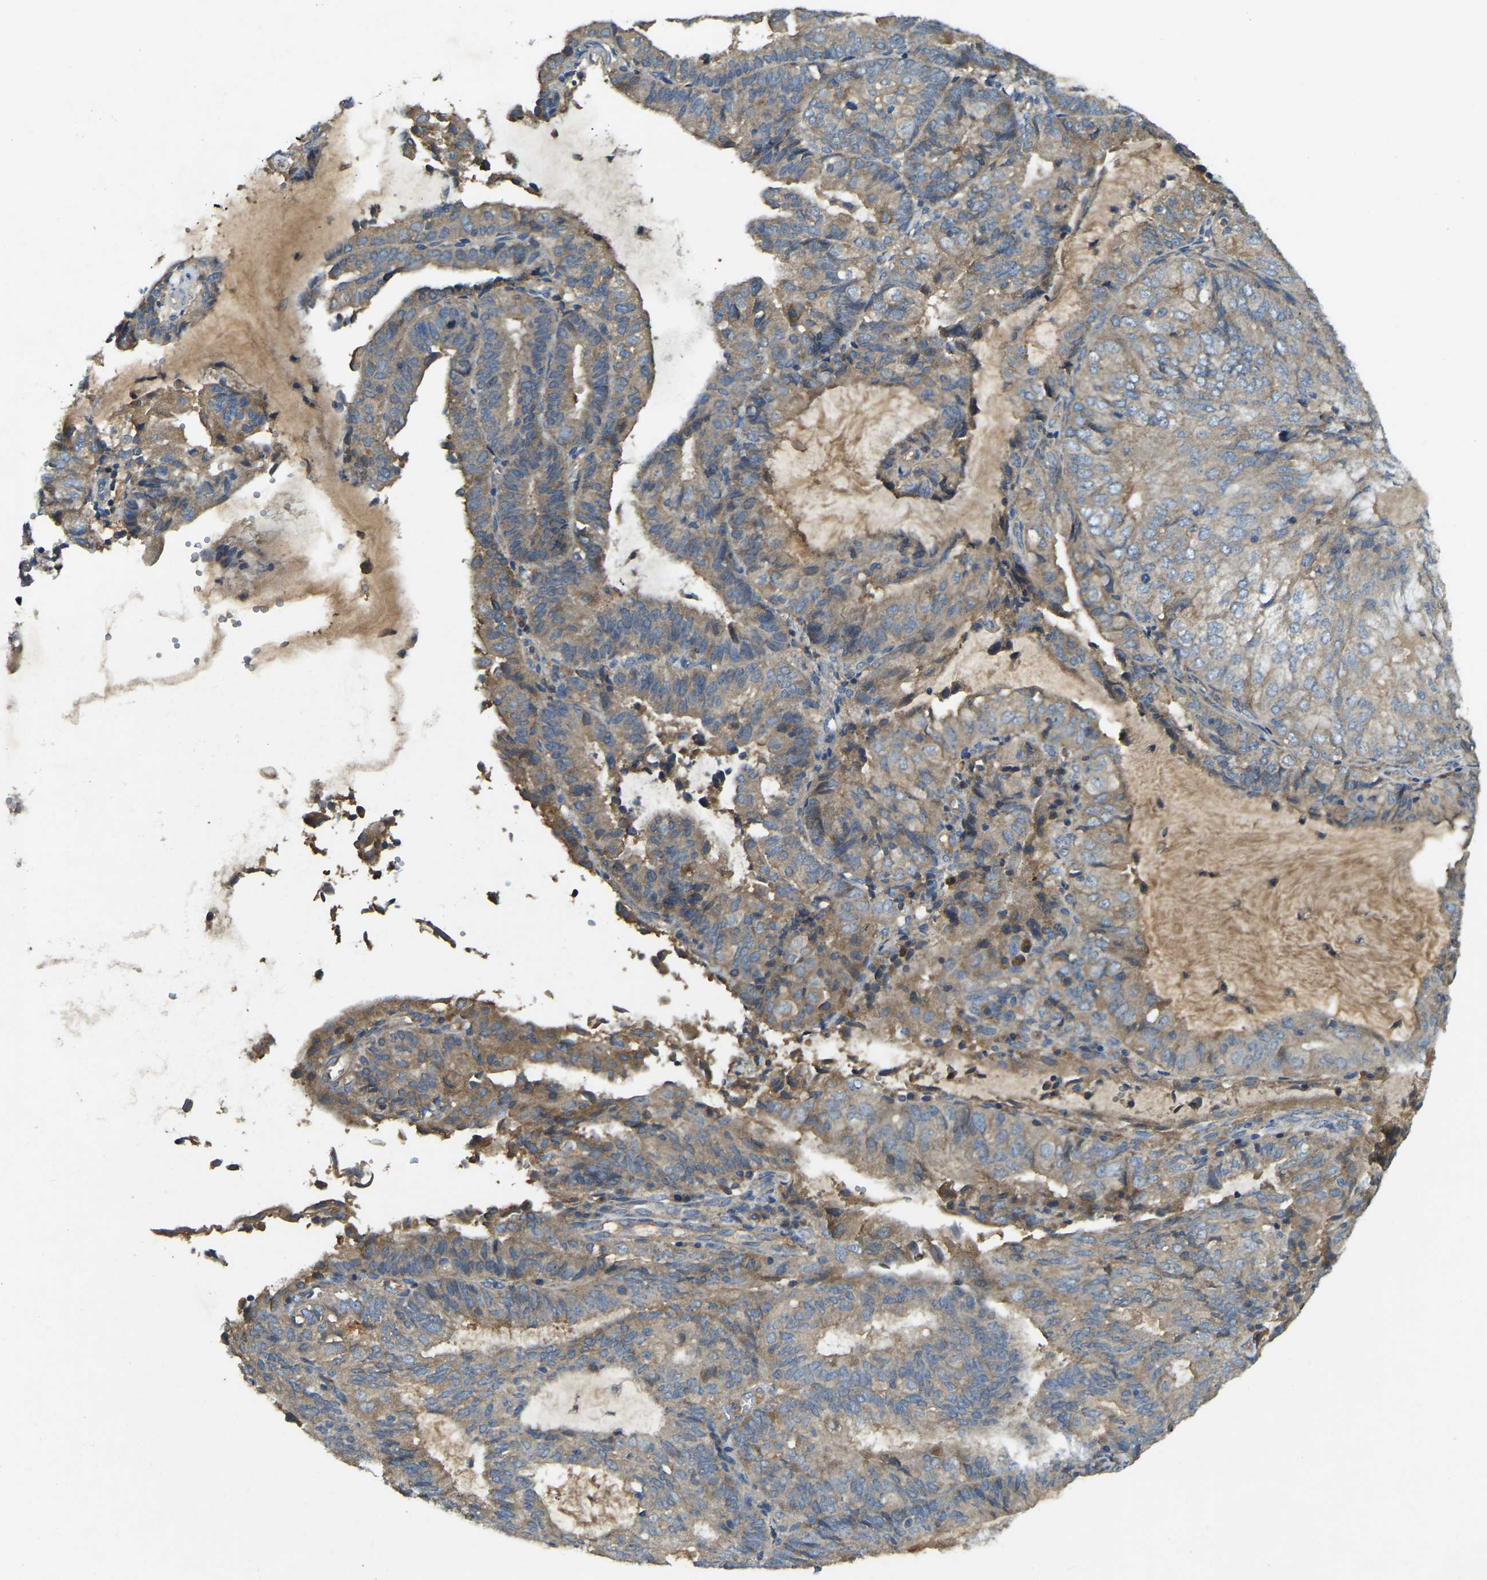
{"staining": {"intensity": "weak", "quantity": "25%-75%", "location": "cytoplasmic/membranous"}, "tissue": "endometrial cancer", "cell_type": "Tumor cells", "image_type": "cancer", "snomed": [{"axis": "morphology", "description": "Adenocarcinoma, NOS"}, {"axis": "topography", "description": "Endometrium"}], "caption": "Tumor cells exhibit low levels of weak cytoplasmic/membranous positivity in about 25%-75% of cells in human adenocarcinoma (endometrial).", "gene": "ATP8B1", "patient": {"sex": "female", "age": 81}}